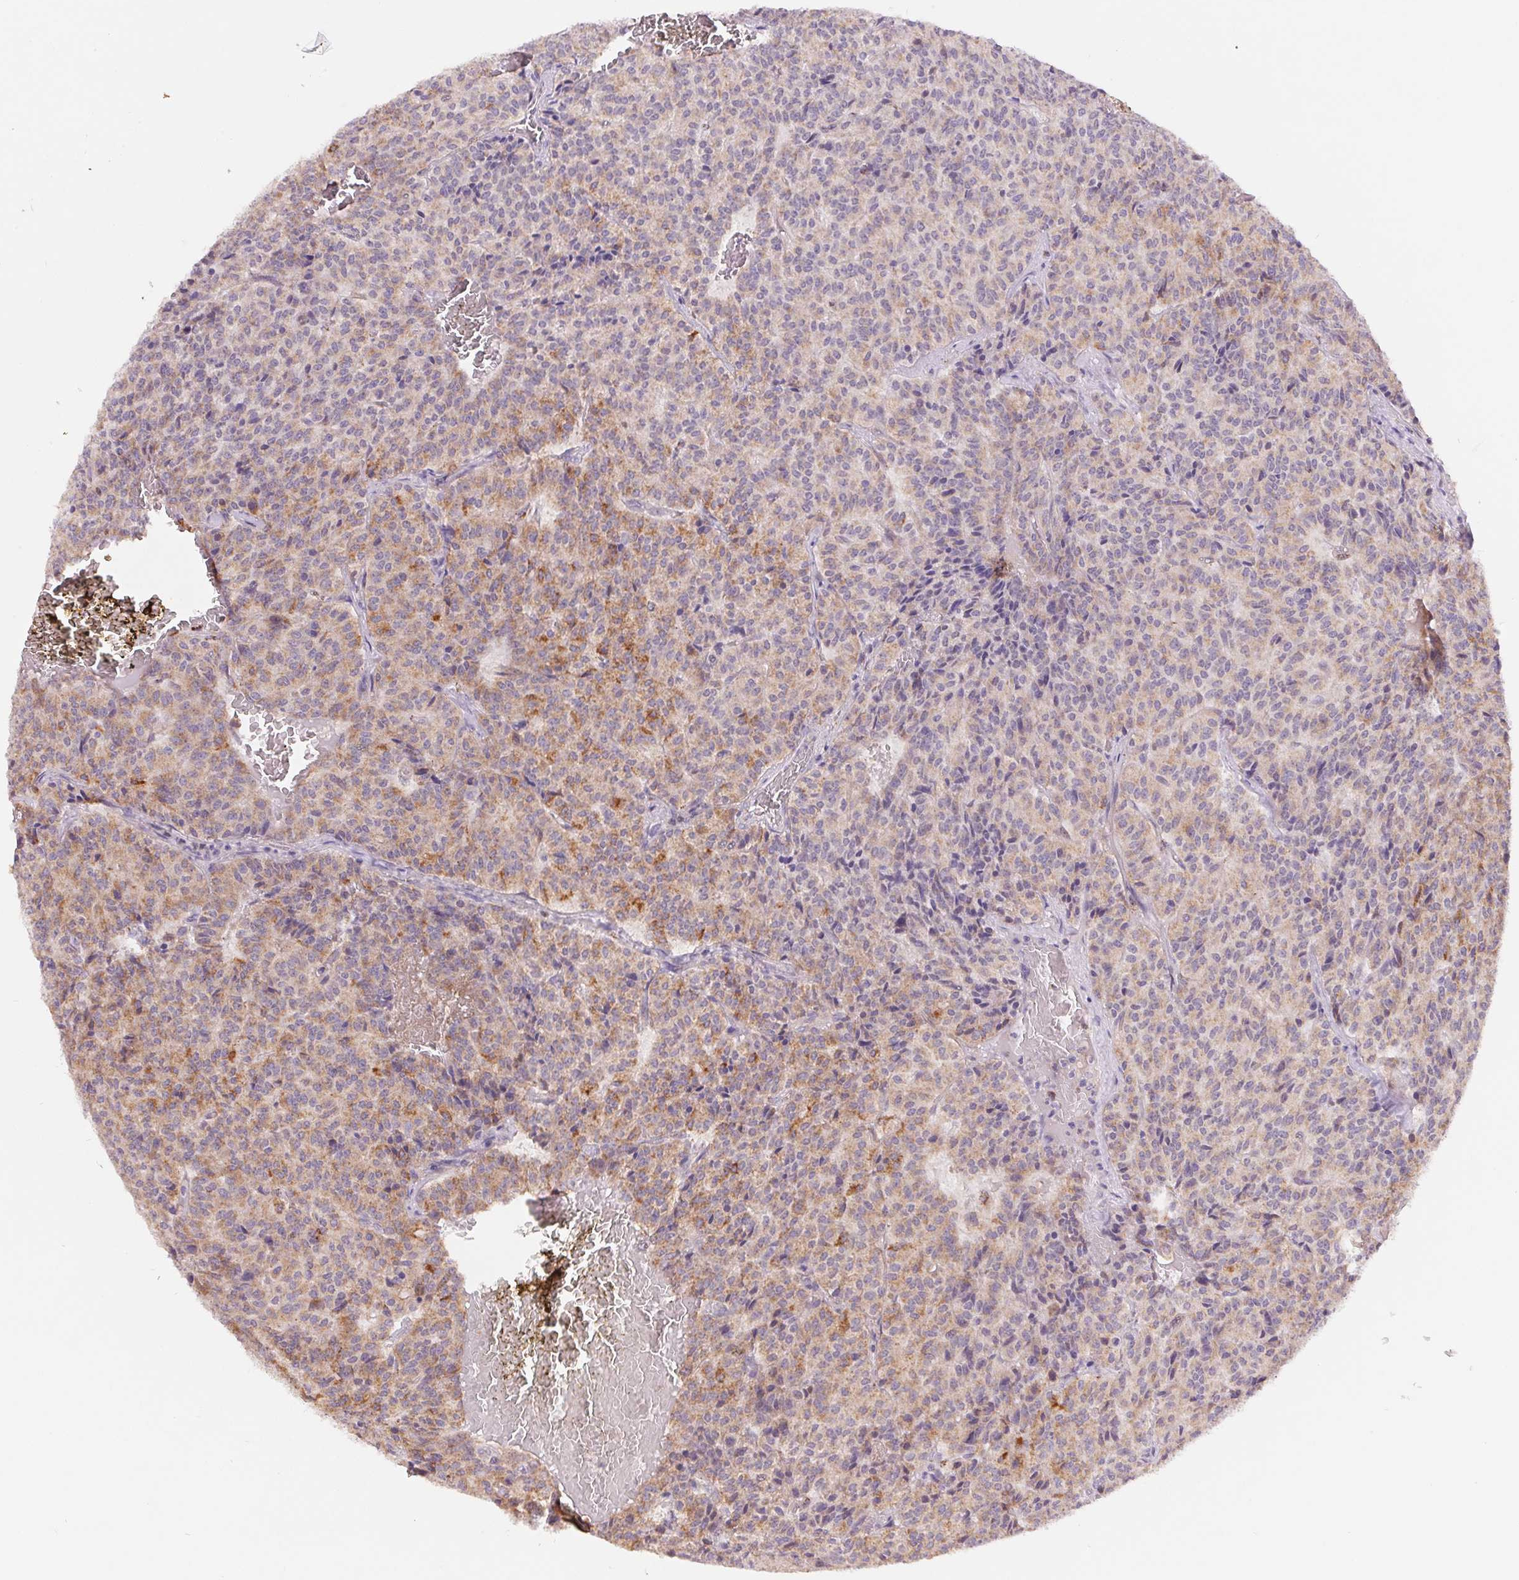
{"staining": {"intensity": "moderate", "quantity": "25%-75%", "location": "cytoplasmic/membranous"}, "tissue": "carcinoid", "cell_type": "Tumor cells", "image_type": "cancer", "snomed": [{"axis": "morphology", "description": "Carcinoid, malignant, NOS"}, {"axis": "topography", "description": "Lung"}], "caption": "Moderate cytoplasmic/membranous expression is identified in approximately 25%-75% of tumor cells in malignant carcinoid.", "gene": "EMC6", "patient": {"sex": "male", "age": 70}}